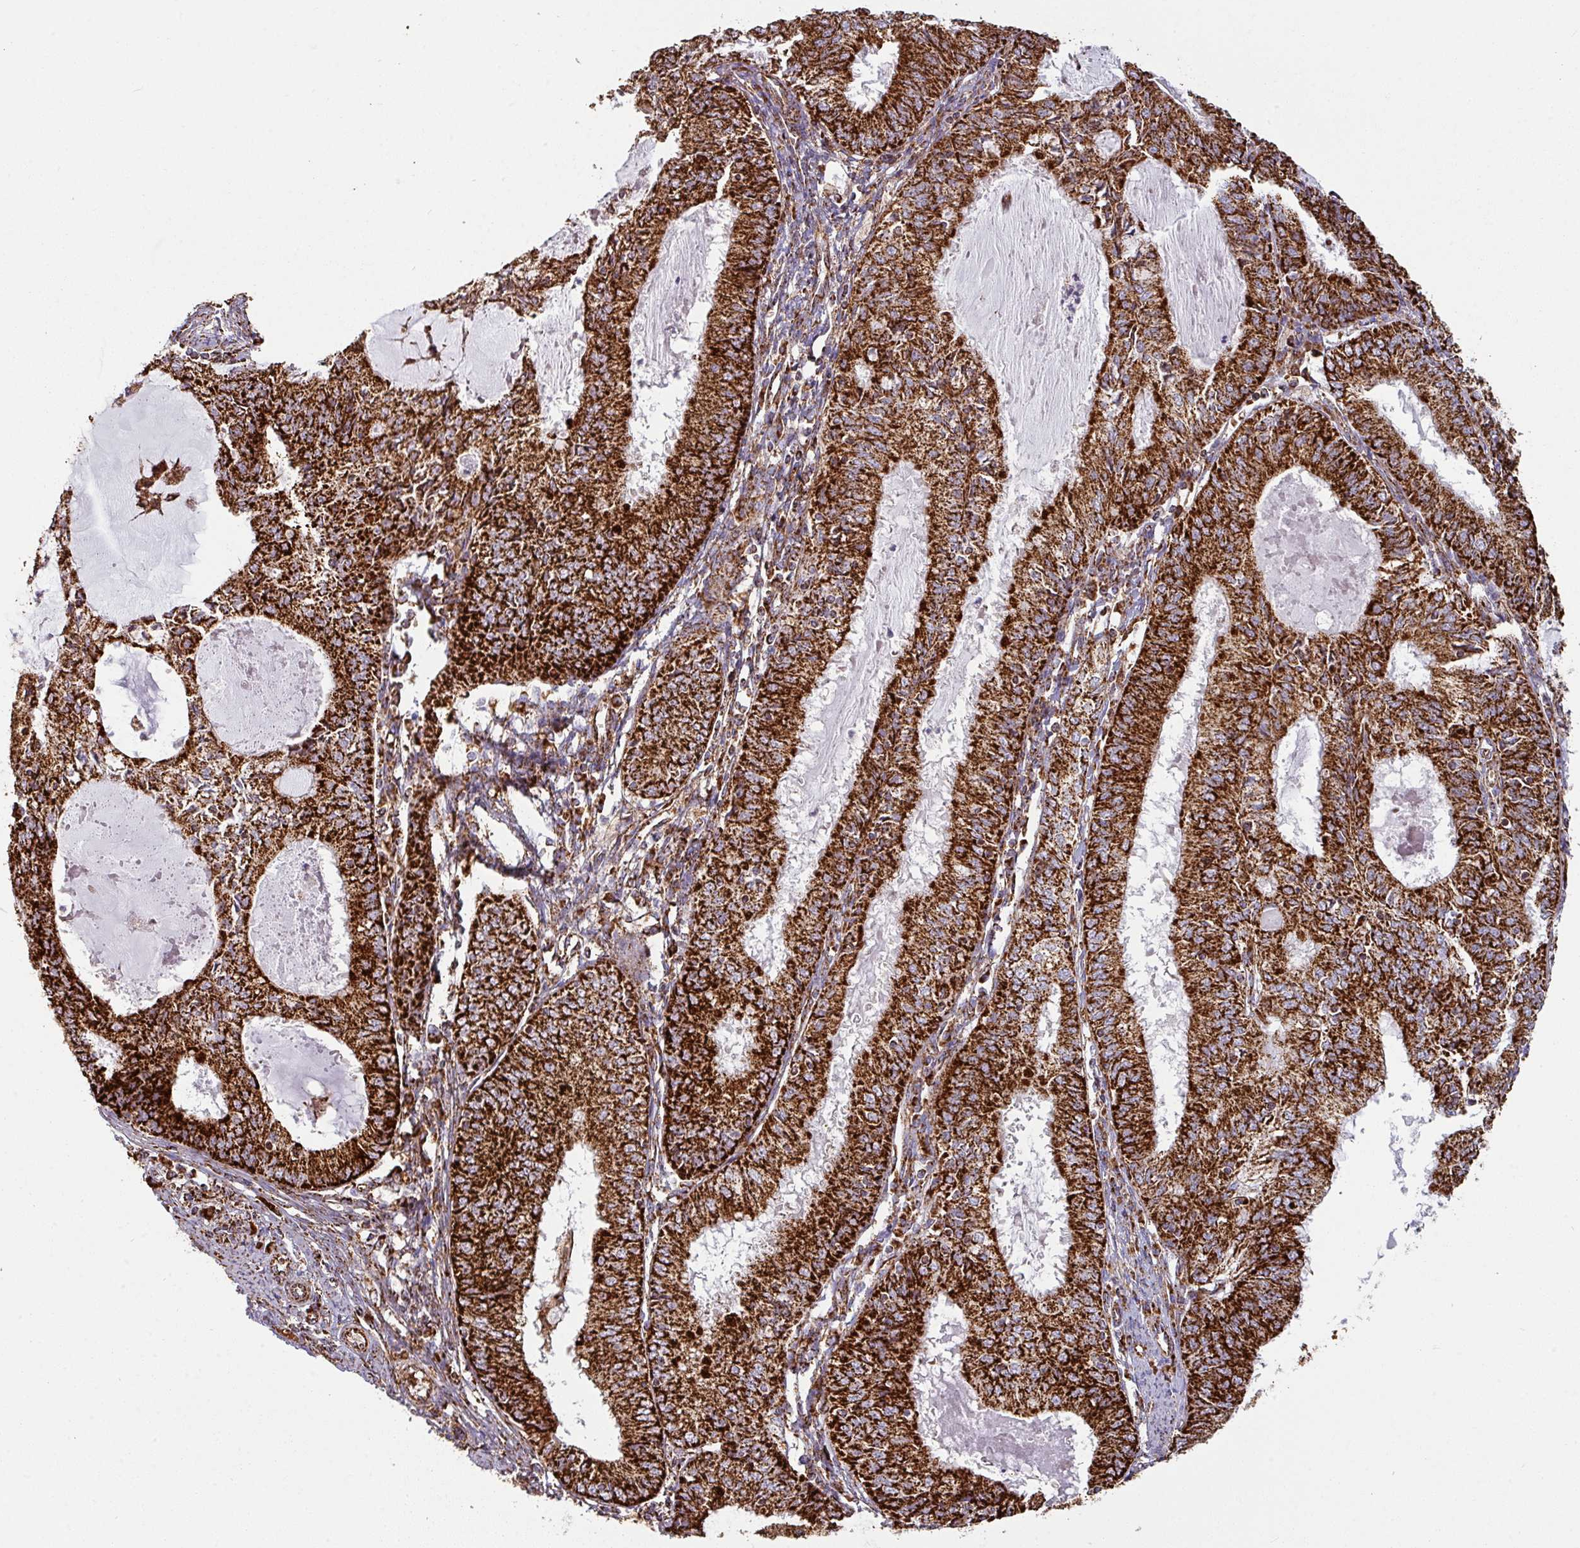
{"staining": {"intensity": "strong", "quantity": ">75%", "location": "cytoplasmic/membranous"}, "tissue": "endometrial cancer", "cell_type": "Tumor cells", "image_type": "cancer", "snomed": [{"axis": "morphology", "description": "Adenocarcinoma, NOS"}, {"axis": "topography", "description": "Endometrium"}], "caption": "DAB (3,3'-diaminobenzidine) immunohistochemical staining of human endometrial cancer shows strong cytoplasmic/membranous protein positivity in about >75% of tumor cells.", "gene": "TRAP1", "patient": {"sex": "female", "age": 57}}